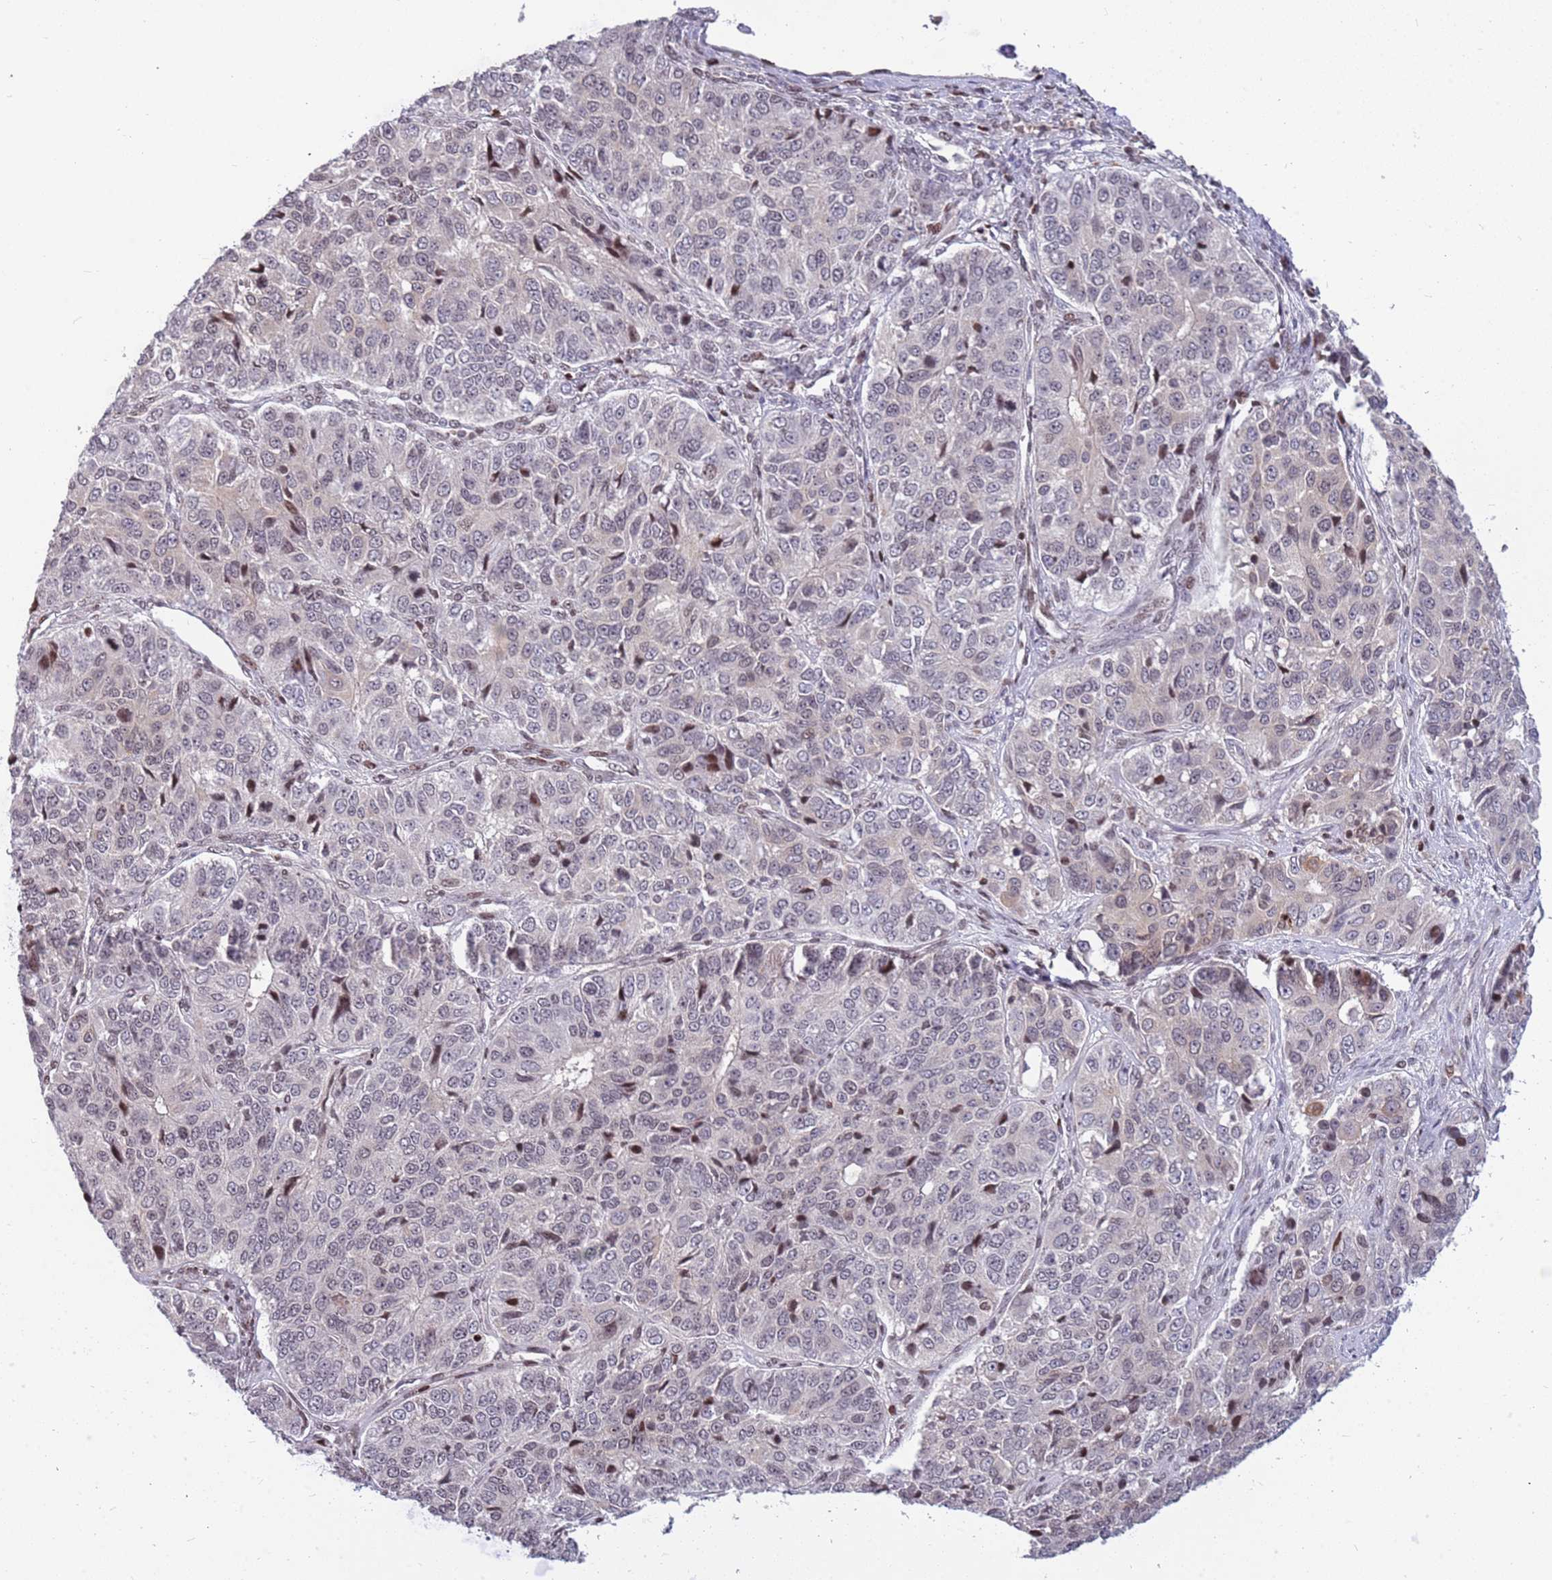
{"staining": {"intensity": "negative", "quantity": "none", "location": "none"}, "tissue": "ovarian cancer", "cell_type": "Tumor cells", "image_type": "cancer", "snomed": [{"axis": "morphology", "description": "Carcinoma, endometroid"}, {"axis": "topography", "description": "Ovary"}], "caption": "High power microscopy photomicrograph of an immunohistochemistry (IHC) micrograph of ovarian cancer, revealing no significant expression in tumor cells.", "gene": "ARHGEF5", "patient": {"sex": "female", "age": 51}}